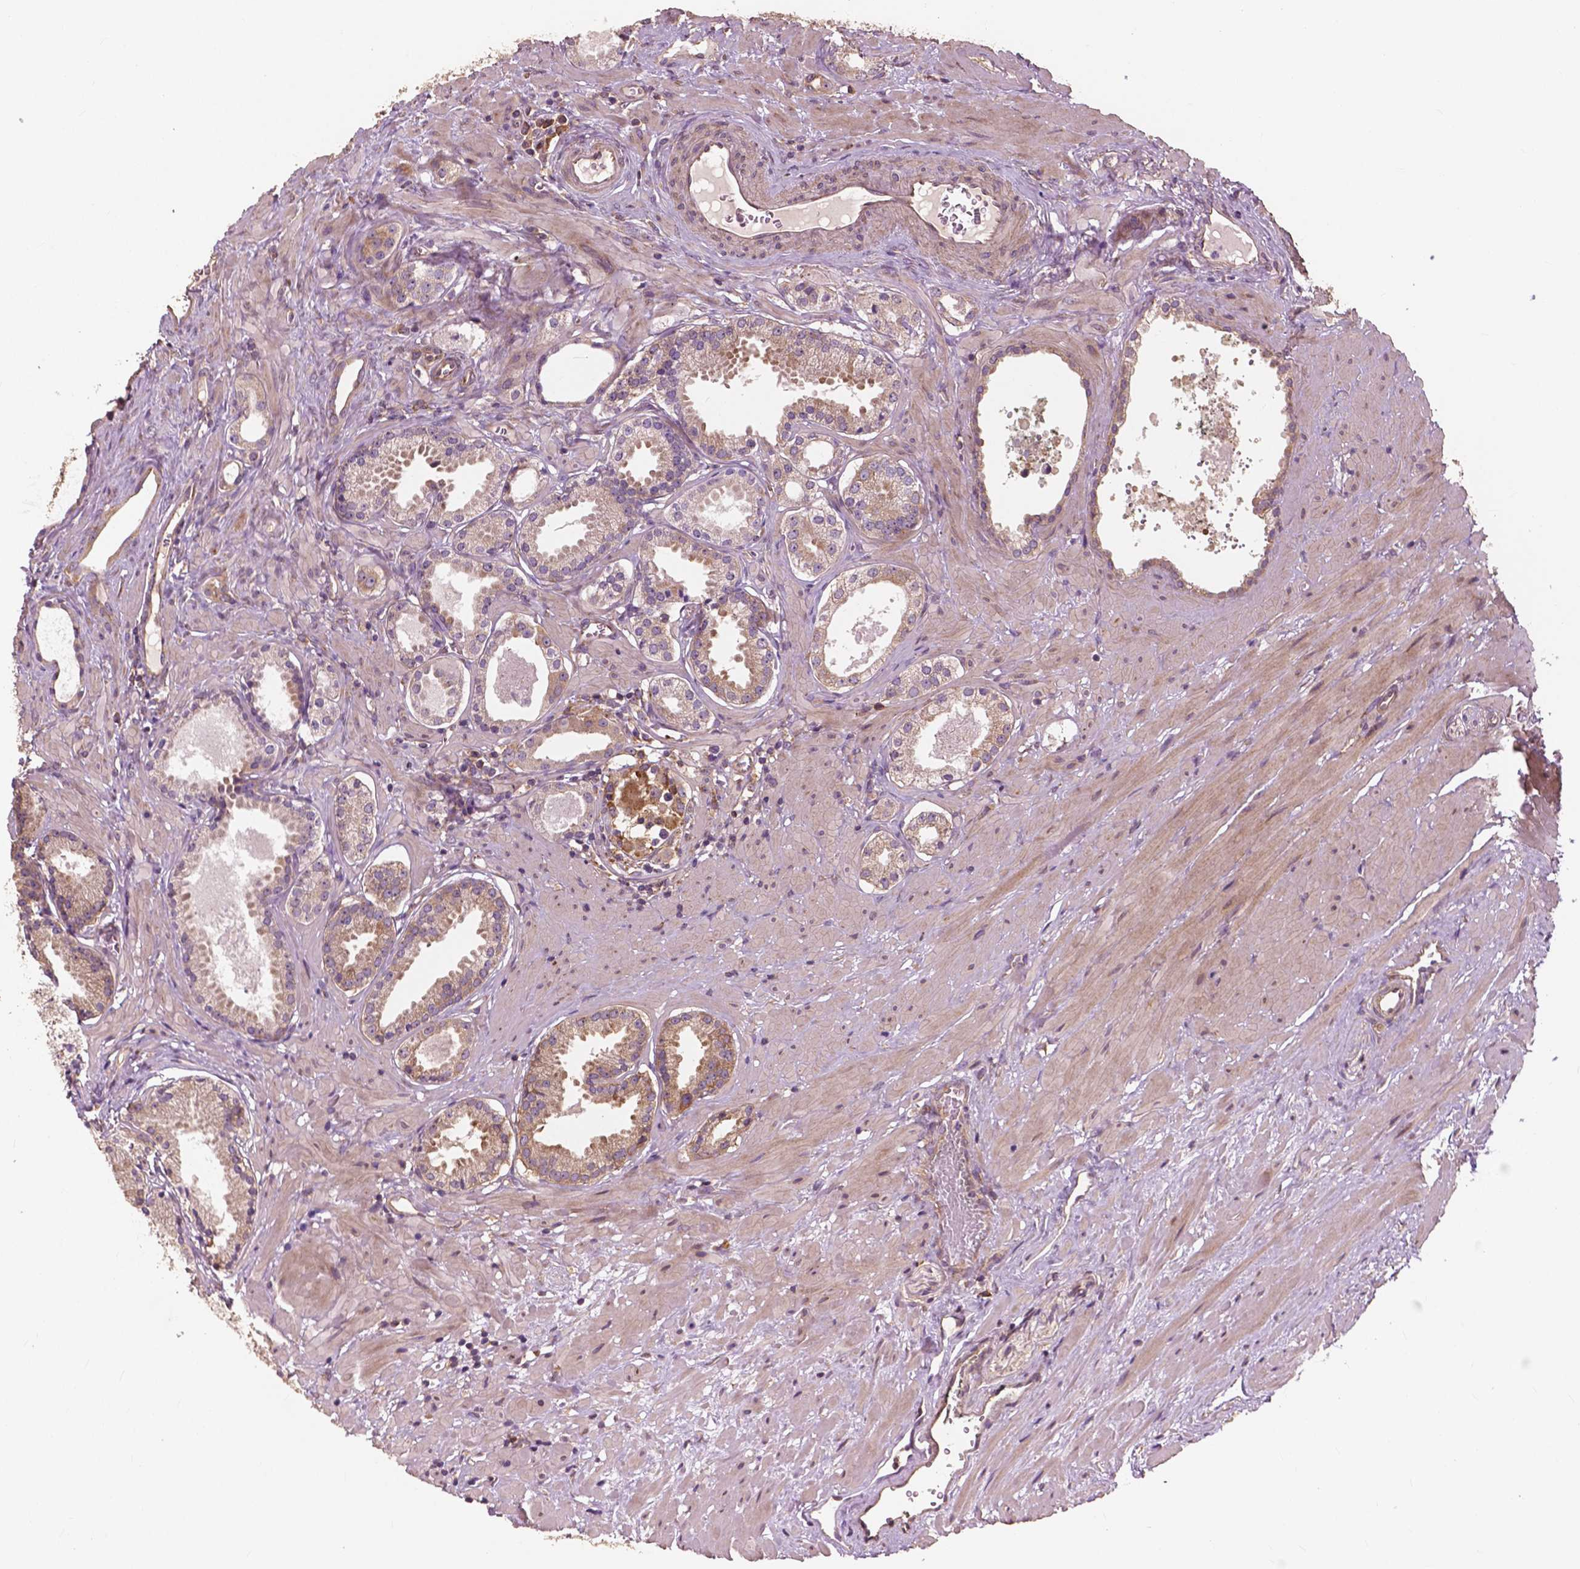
{"staining": {"intensity": "moderate", "quantity": ">75%", "location": "cytoplasmic/membranous"}, "tissue": "prostate cancer", "cell_type": "Tumor cells", "image_type": "cancer", "snomed": [{"axis": "morphology", "description": "Adenocarcinoma, NOS"}, {"axis": "morphology", "description": "Adenocarcinoma, Low grade"}, {"axis": "topography", "description": "Prostate"}], "caption": "Immunohistochemistry (IHC) micrograph of neoplastic tissue: adenocarcinoma (prostate) stained using immunohistochemistry displays medium levels of moderate protein expression localized specifically in the cytoplasmic/membranous of tumor cells, appearing as a cytoplasmic/membranous brown color.", "gene": "G3BP1", "patient": {"sex": "male", "age": 64}}